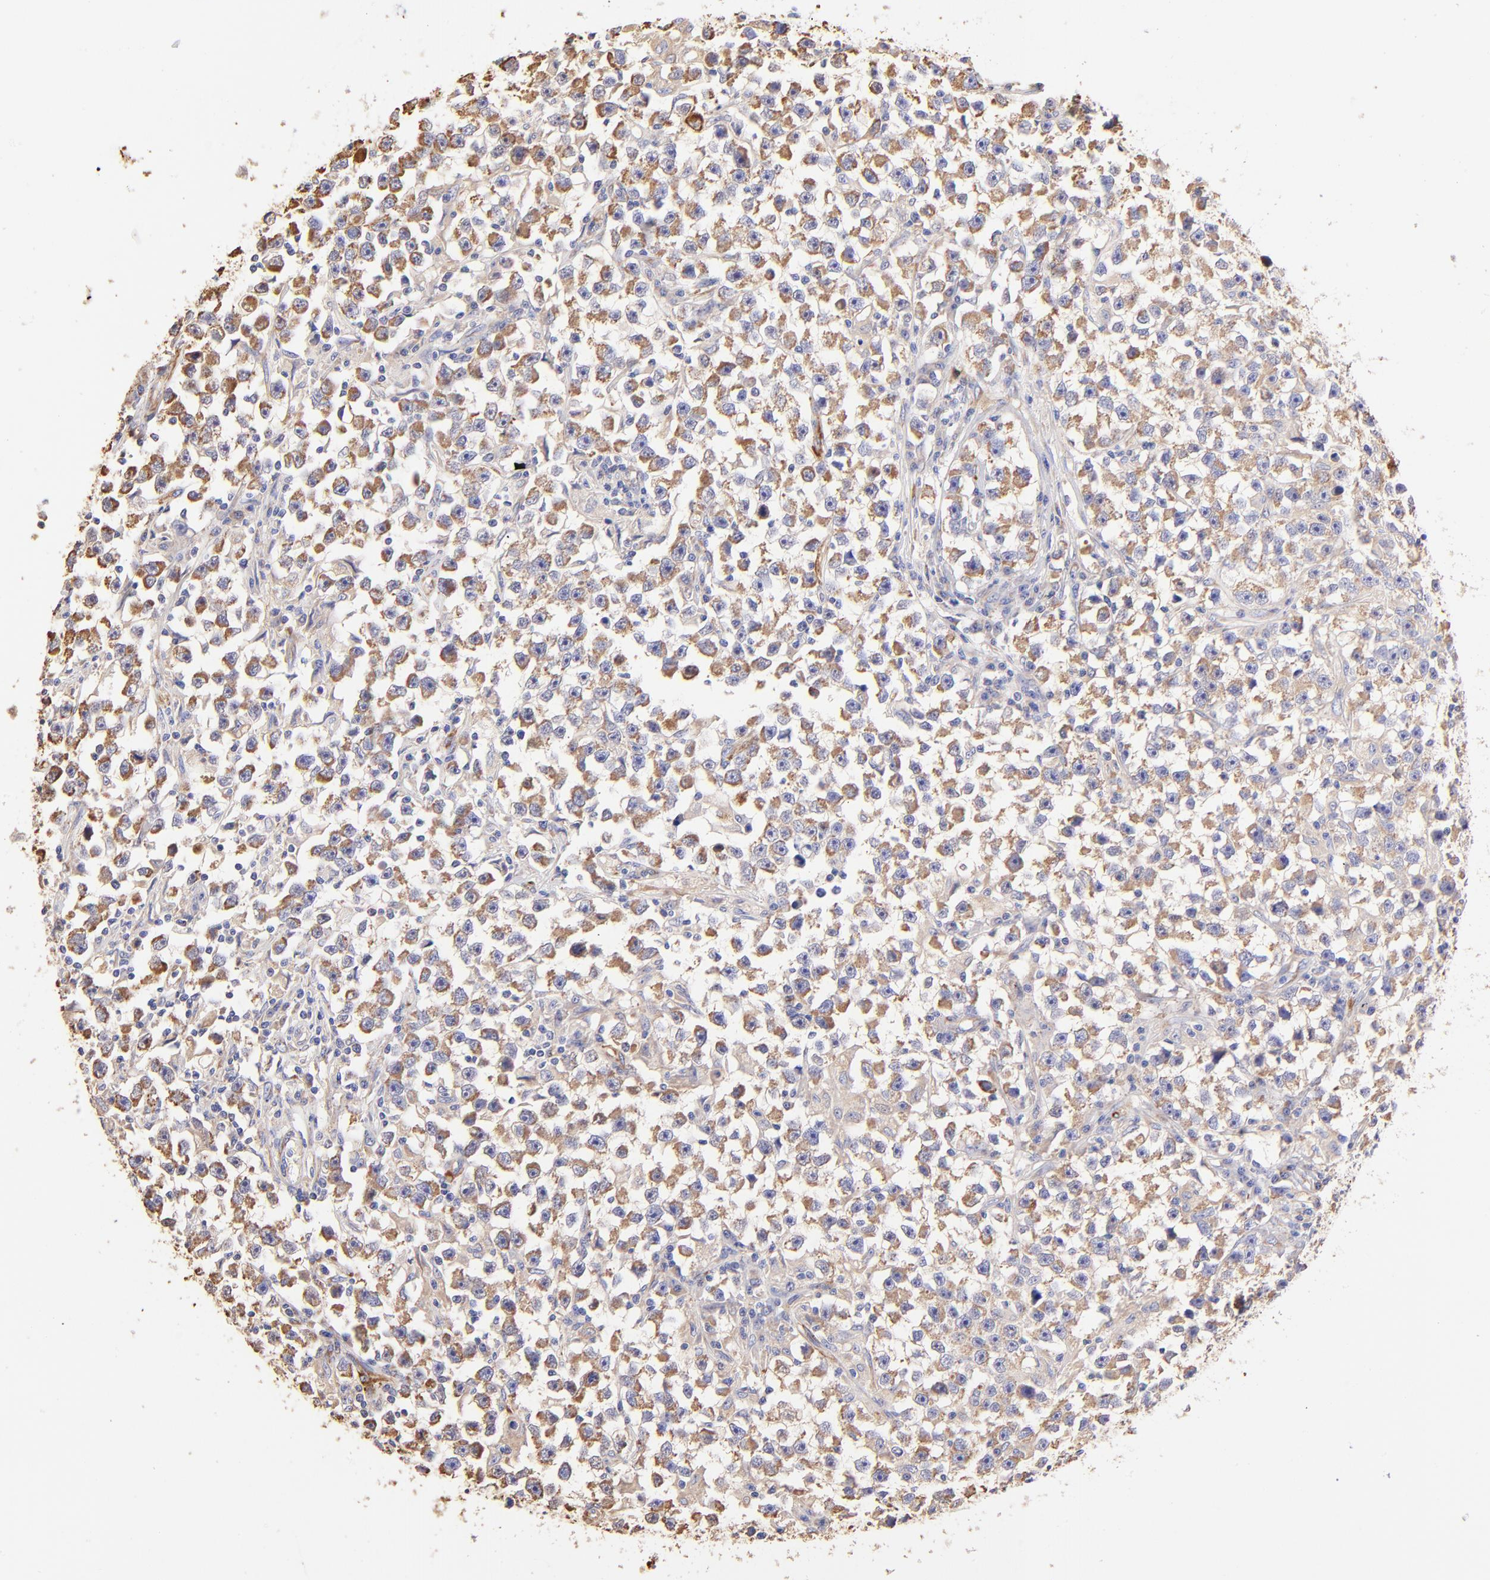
{"staining": {"intensity": "moderate", "quantity": ">75%", "location": "cytoplasmic/membranous"}, "tissue": "testis cancer", "cell_type": "Tumor cells", "image_type": "cancer", "snomed": [{"axis": "morphology", "description": "Seminoma, NOS"}, {"axis": "topography", "description": "Testis"}], "caption": "Human testis cancer stained with a brown dye exhibits moderate cytoplasmic/membranous positive expression in about >75% of tumor cells.", "gene": "SPARC", "patient": {"sex": "male", "age": 33}}